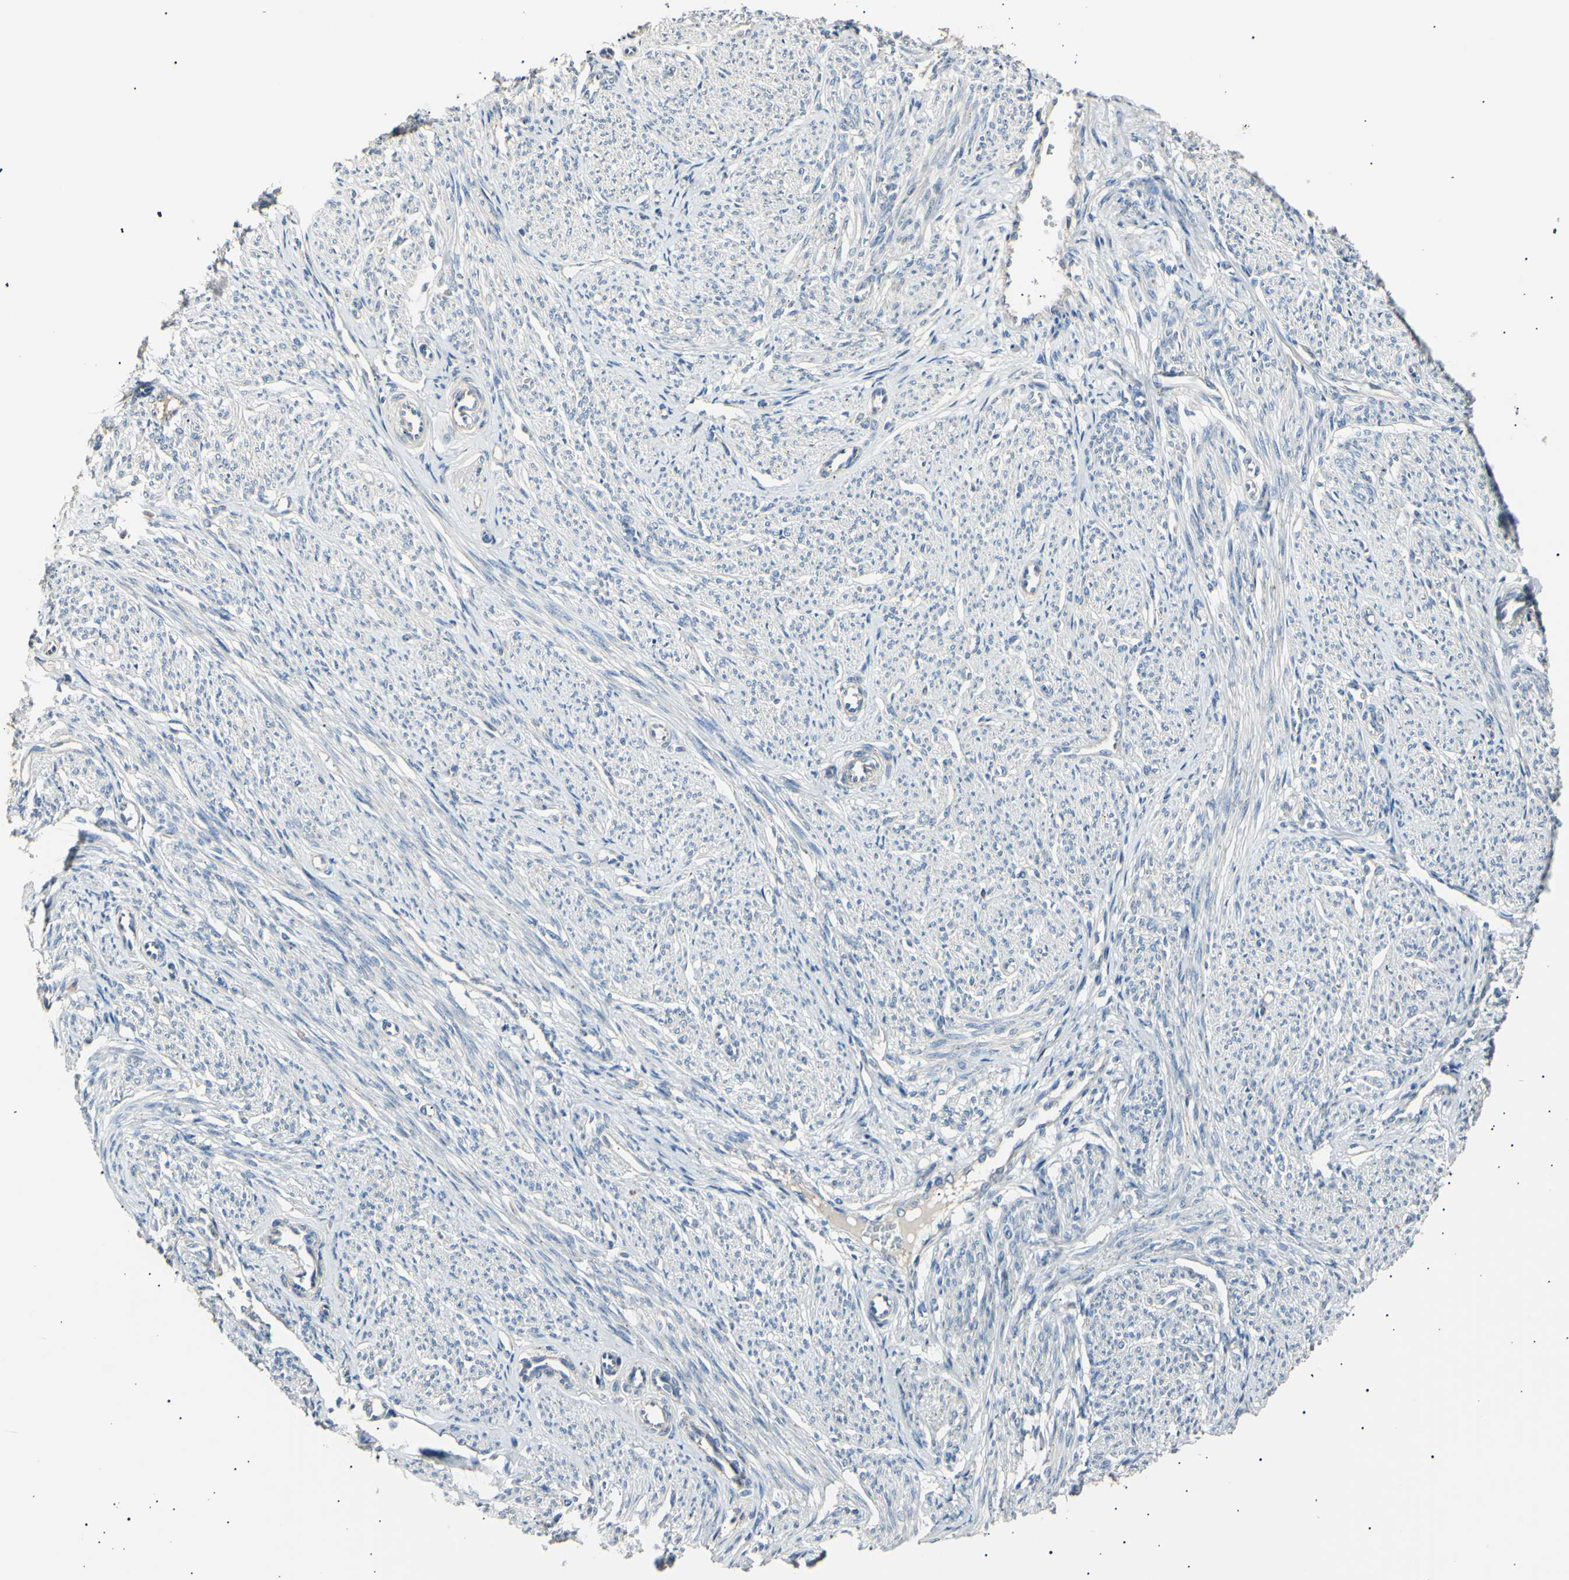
{"staining": {"intensity": "weak", "quantity": "<25%", "location": "cytoplasmic/membranous"}, "tissue": "smooth muscle", "cell_type": "Smooth muscle cells", "image_type": "normal", "snomed": [{"axis": "morphology", "description": "Normal tissue, NOS"}, {"axis": "topography", "description": "Smooth muscle"}], "caption": "The micrograph exhibits no significant staining in smooth muscle cells of smooth muscle.", "gene": "LDLR", "patient": {"sex": "female", "age": 65}}